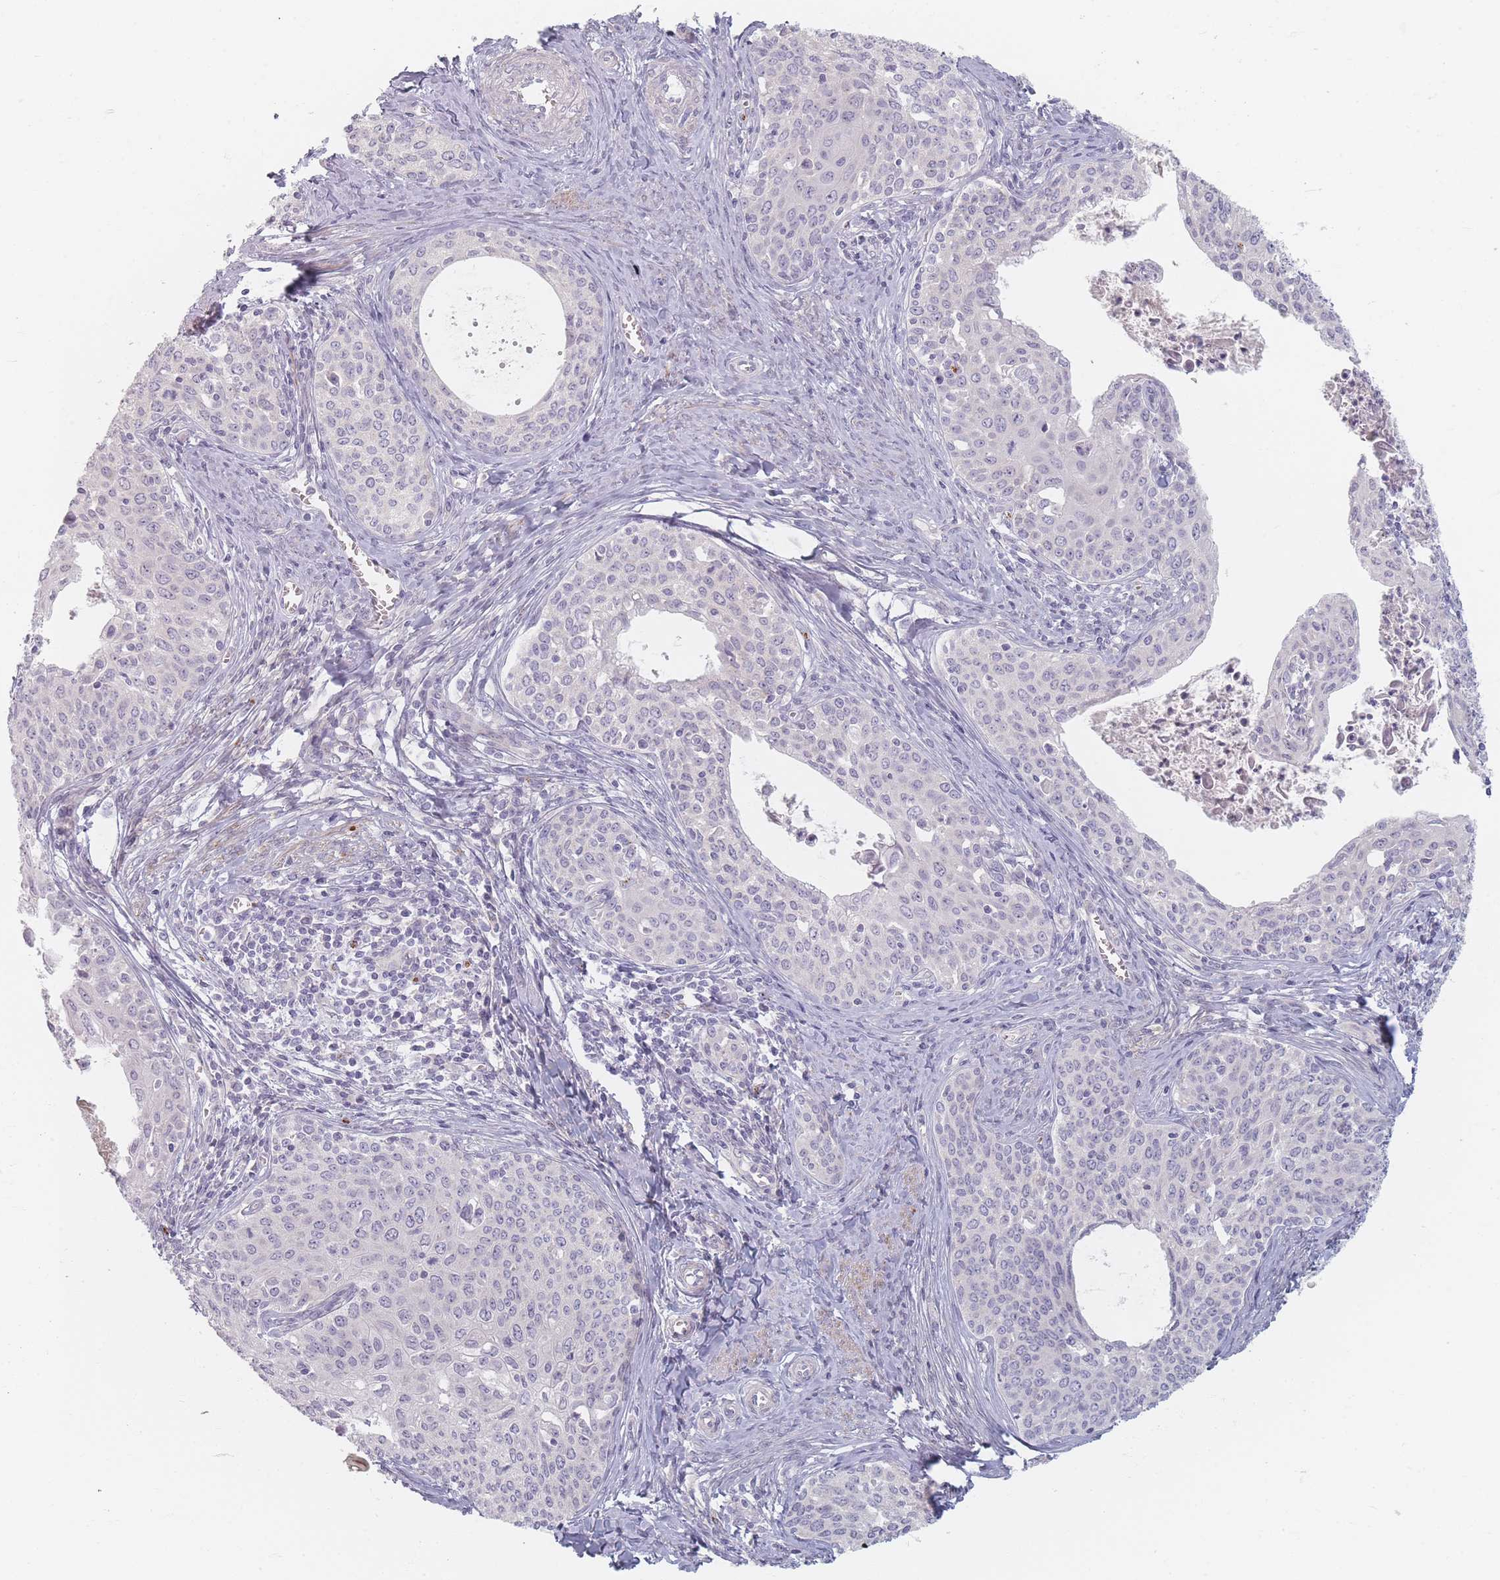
{"staining": {"intensity": "negative", "quantity": "none", "location": "none"}, "tissue": "cervical cancer", "cell_type": "Tumor cells", "image_type": "cancer", "snomed": [{"axis": "morphology", "description": "Squamous cell carcinoma, NOS"}, {"axis": "morphology", "description": "Adenocarcinoma, NOS"}, {"axis": "topography", "description": "Cervix"}], "caption": "The image displays no staining of tumor cells in cervical cancer (squamous cell carcinoma).", "gene": "TMOD1", "patient": {"sex": "female", "age": 52}}